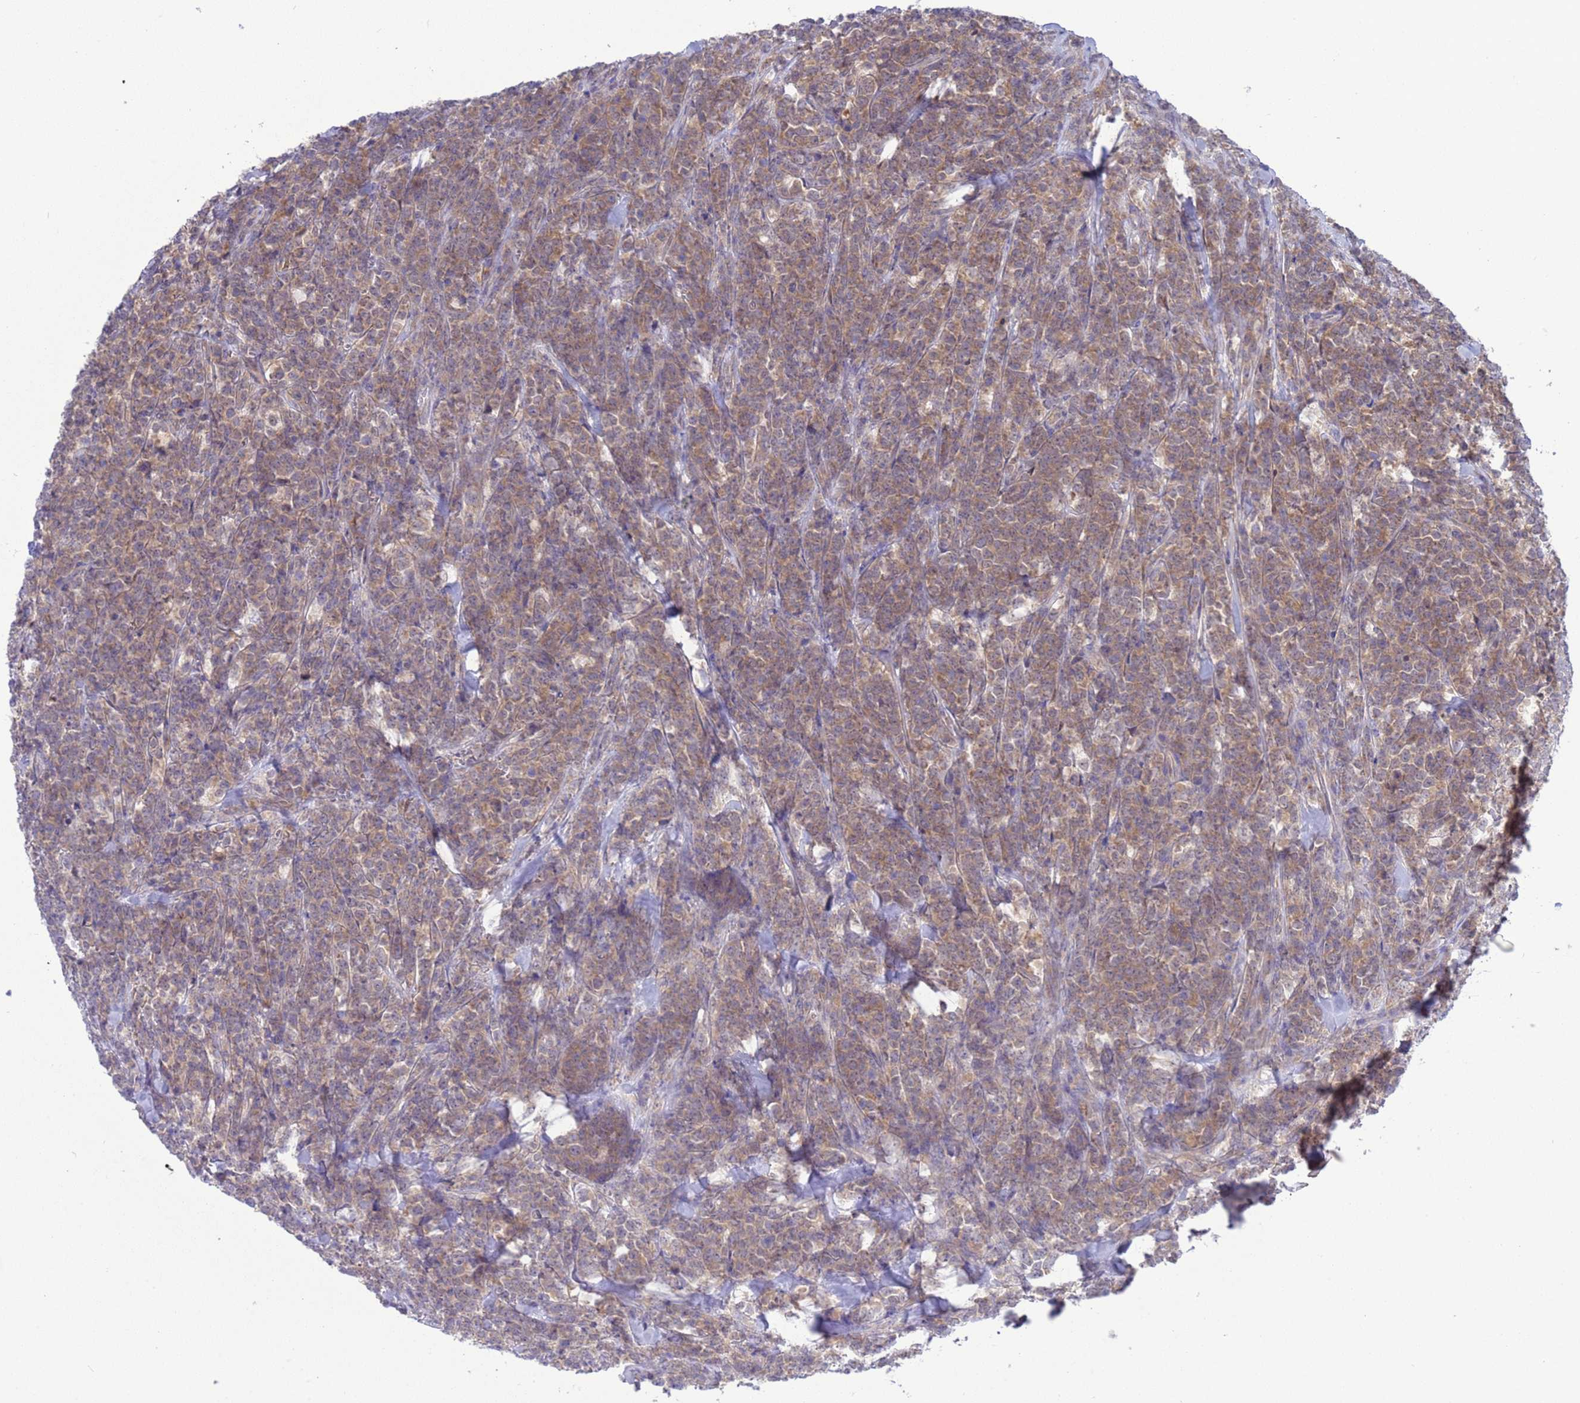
{"staining": {"intensity": "weak", "quantity": ">75%", "location": "cytoplasmic/membranous"}, "tissue": "lymphoma", "cell_type": "Tumor cells", "image_type": "cancer", "snomed": [{"axis": "morphology", "description": "Malignant lymphoma, non-Hodgkin's type, High grade"}, {"axis": "topography", "description": "Small intestine"}], "caption": "Immunohistochemistry of lymphoma reveals low levels of weak cytoplasmic/membranous expression in about >75% of tumor cells. Using DAB (brown) and hematoxylin (blue) stains, captured at high magnification using brightfield microscopy.", "gene": "ZNF461", "patient": {"sex": "male", "age": 8}}